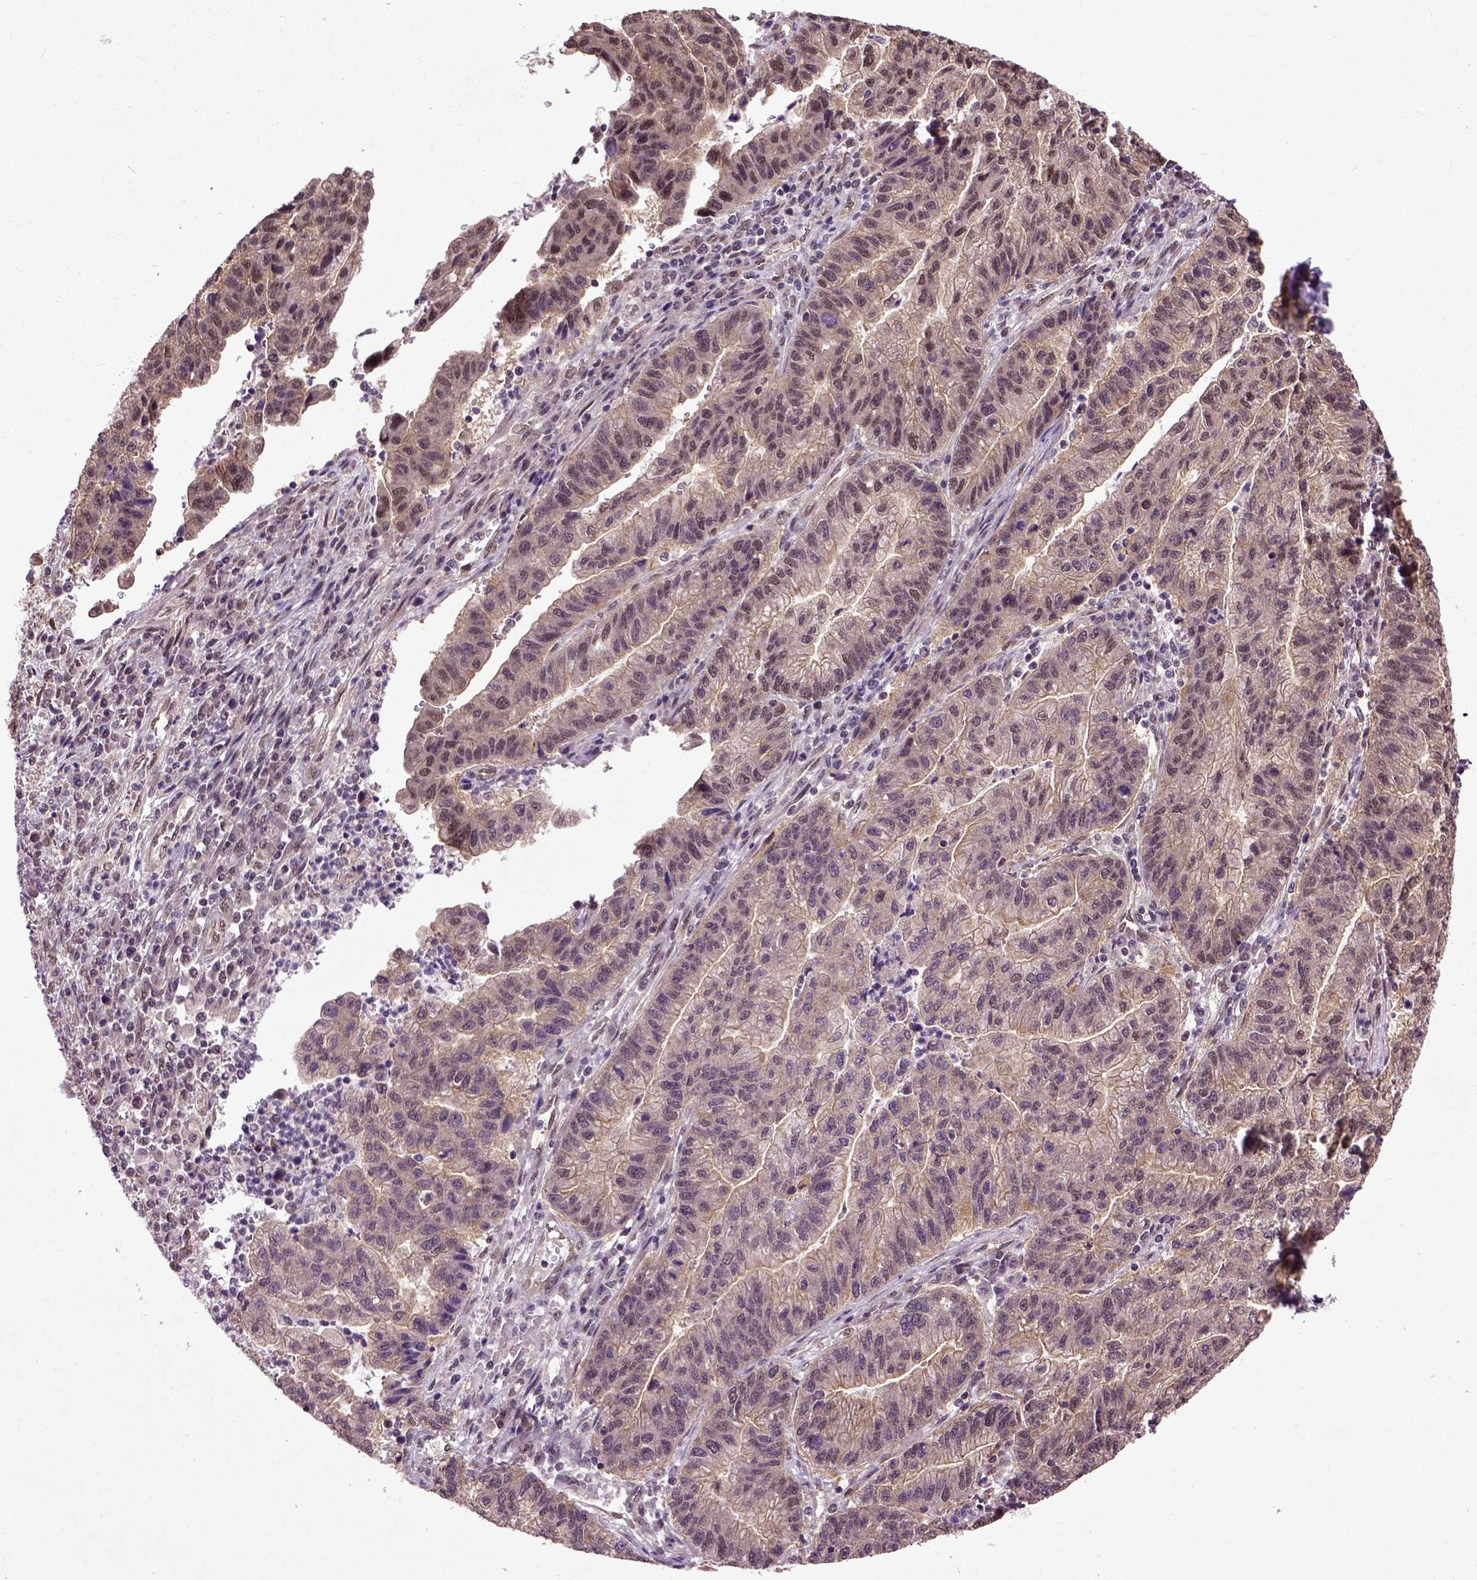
{"staining": {"intensity": "moderate", "quantity": "<25%", "location": "cytoplasmic/membranous,nuclear"}, "tissue": "stomach cancer", "cell_type": "Tumor cells", "image_type": "cancer", "snomed": [{"axis": "morphology", "description": "Adenocarcinoma, NOS"}, {"axis": "topography", "description": "Stomach"}], "caption": "Immunohistochemistry image of neoplastic tissue: adenocarcinoma (stomach) stained using IHC demonstrates low levels of moderate protein expression localized specifically in the cytoplasmic/membranous and nuclear of tumor cells, appearing as a cytoplasmic/membranous and nuclear brown color.", "gene": "UBA3", "patient": {"sex": "male", "age": 83}}